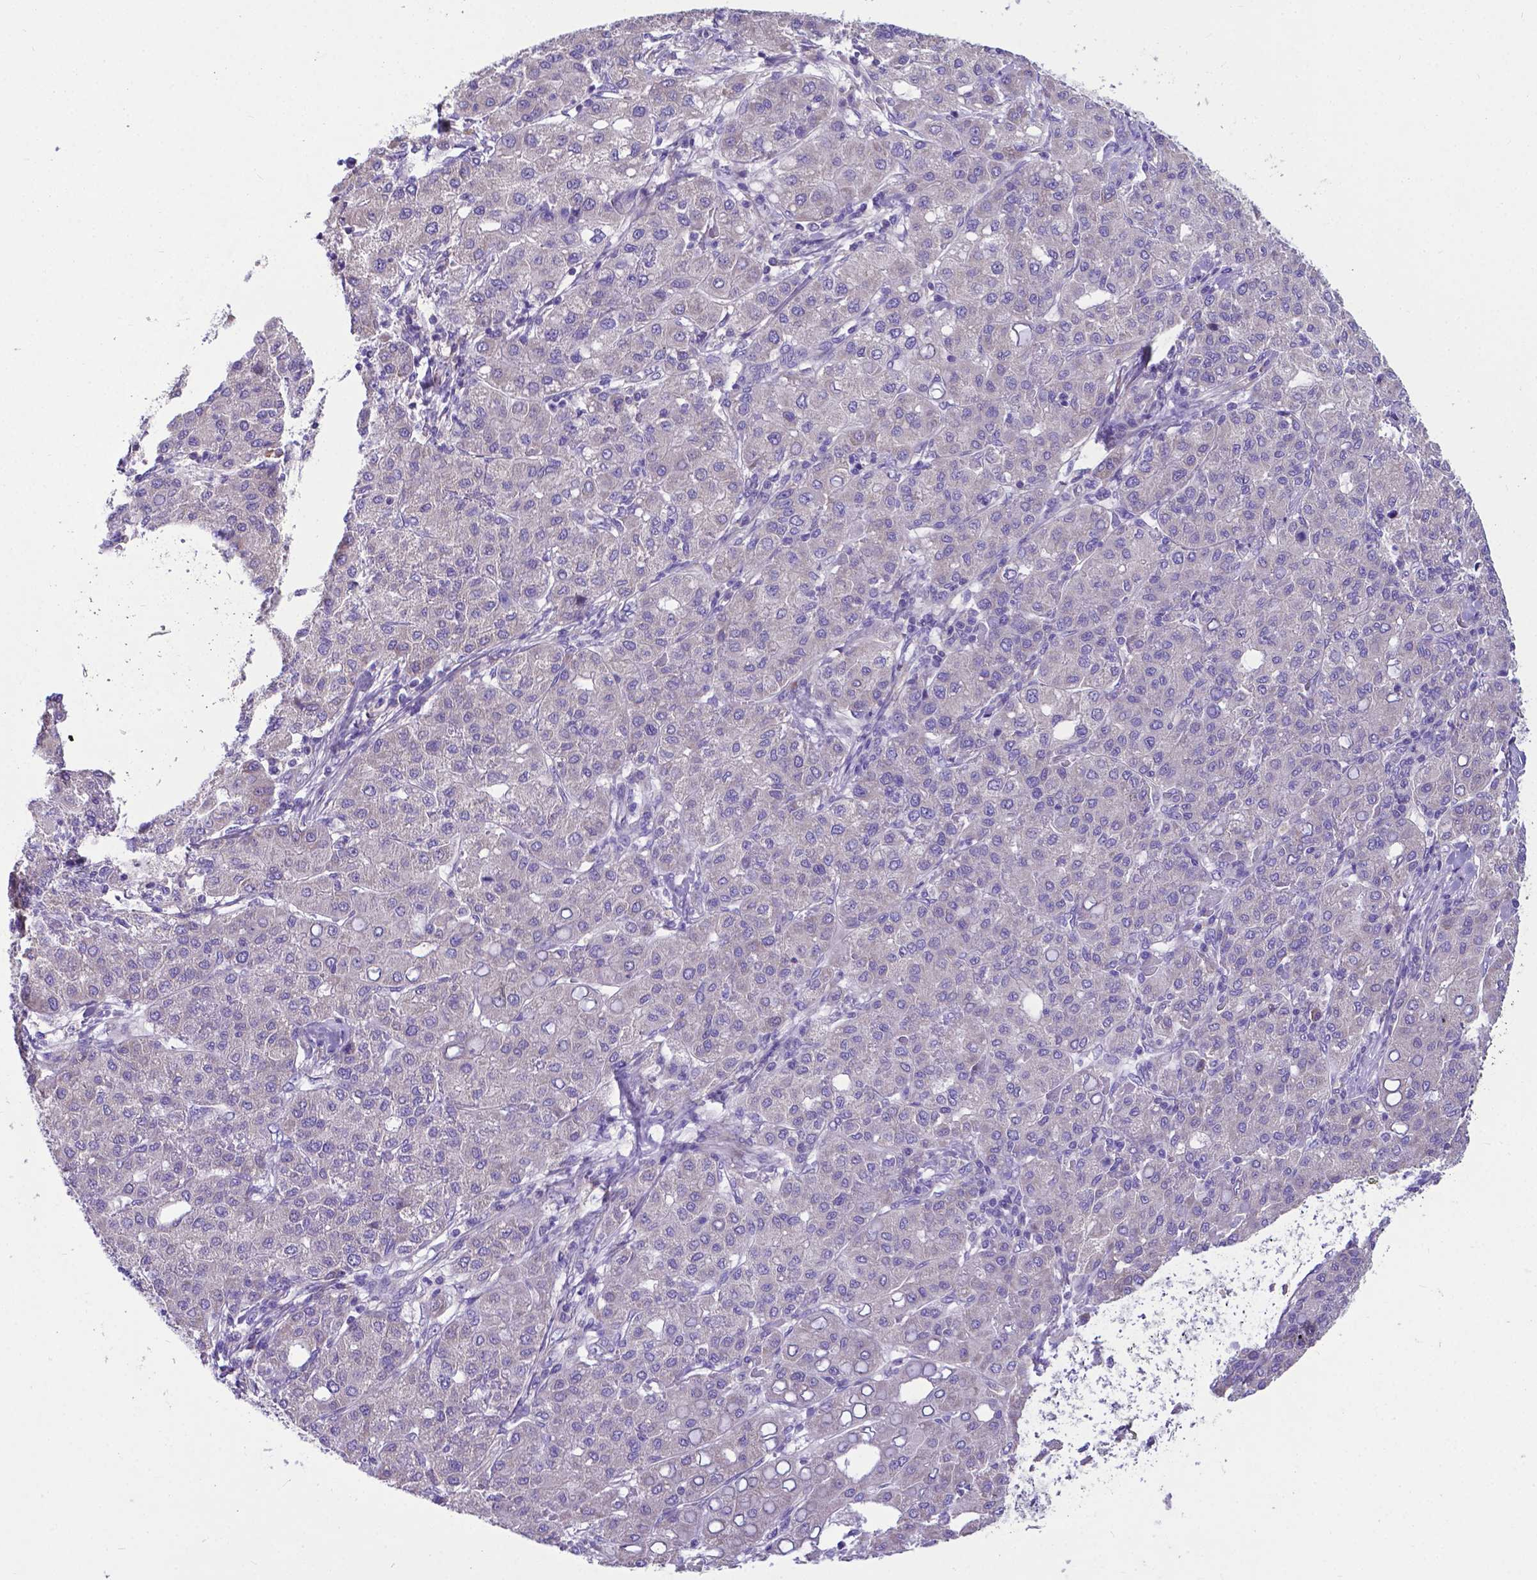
{"staining": {"intensity": "negative", "quantity": "none", "location": "none"}, "tissue": "liver cancer", "cell_type": "Tumor cells", "image_type": "cancer", "snomed": [{"axis": "morphology", "description": "Carcinoma, Hepatocellular, NOS"}, {"axis": "topography", "description": "Liver"}], "caption": "Protein analysis of liver hepatocellular carcinoma reveals no significant expression in tumor cells.", "gene": "RPL6", "patient": {"sex": "male", "age": 65}}